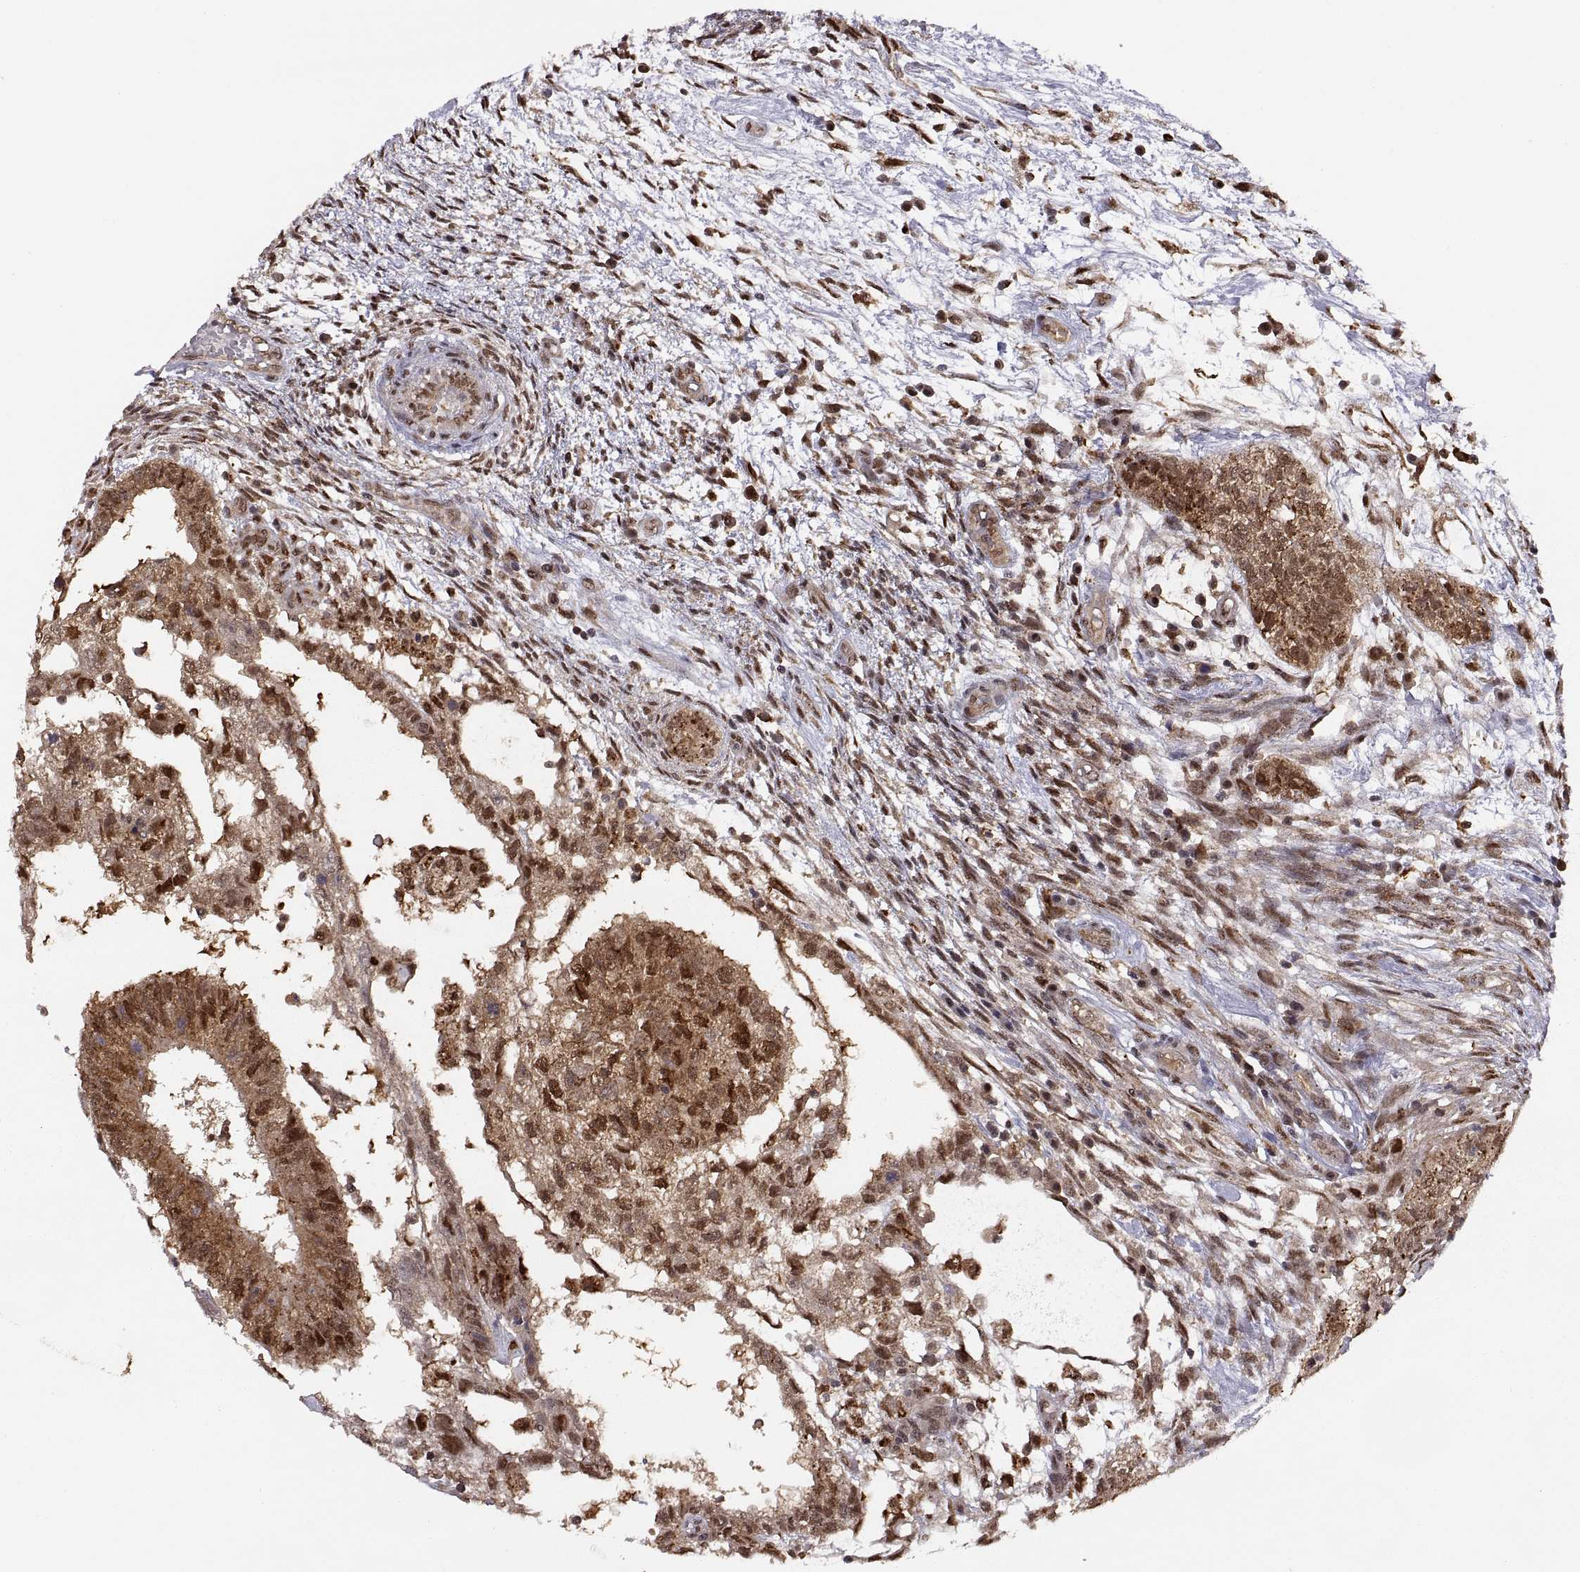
{"staining": {"intensity": "moderate", "quantity": ">75%", "location": "cytoplasmic/membranous,nuclear"}, "tissue": "testis cancer", "cell_type": "Tumor cells", "image_type": "cancer", "snomed": [{"axis": "morphology", "description": "Normal tissue, NOS"}, {"axis": "morphology", "description": "Carcinoma, Embryonal, NOS"}, {"axis": "topography", "description": "Testis"}, {"axis": "topography", "description": "Epididymis"}], "caption": "An immunohistochemistry (IHC) photomicrograph of neoplastic tissue is shown. Protein staining in brown labels moderate cytoplasmic/membranous and nuclear positivity in testis cancer (embryonal carcinoma) within tumor cells. (DAB IHC, brown staining for protein, blue staining for nuclei).", "gene": "PSMC2", "patient": {"sex": "male", "age": 32}}